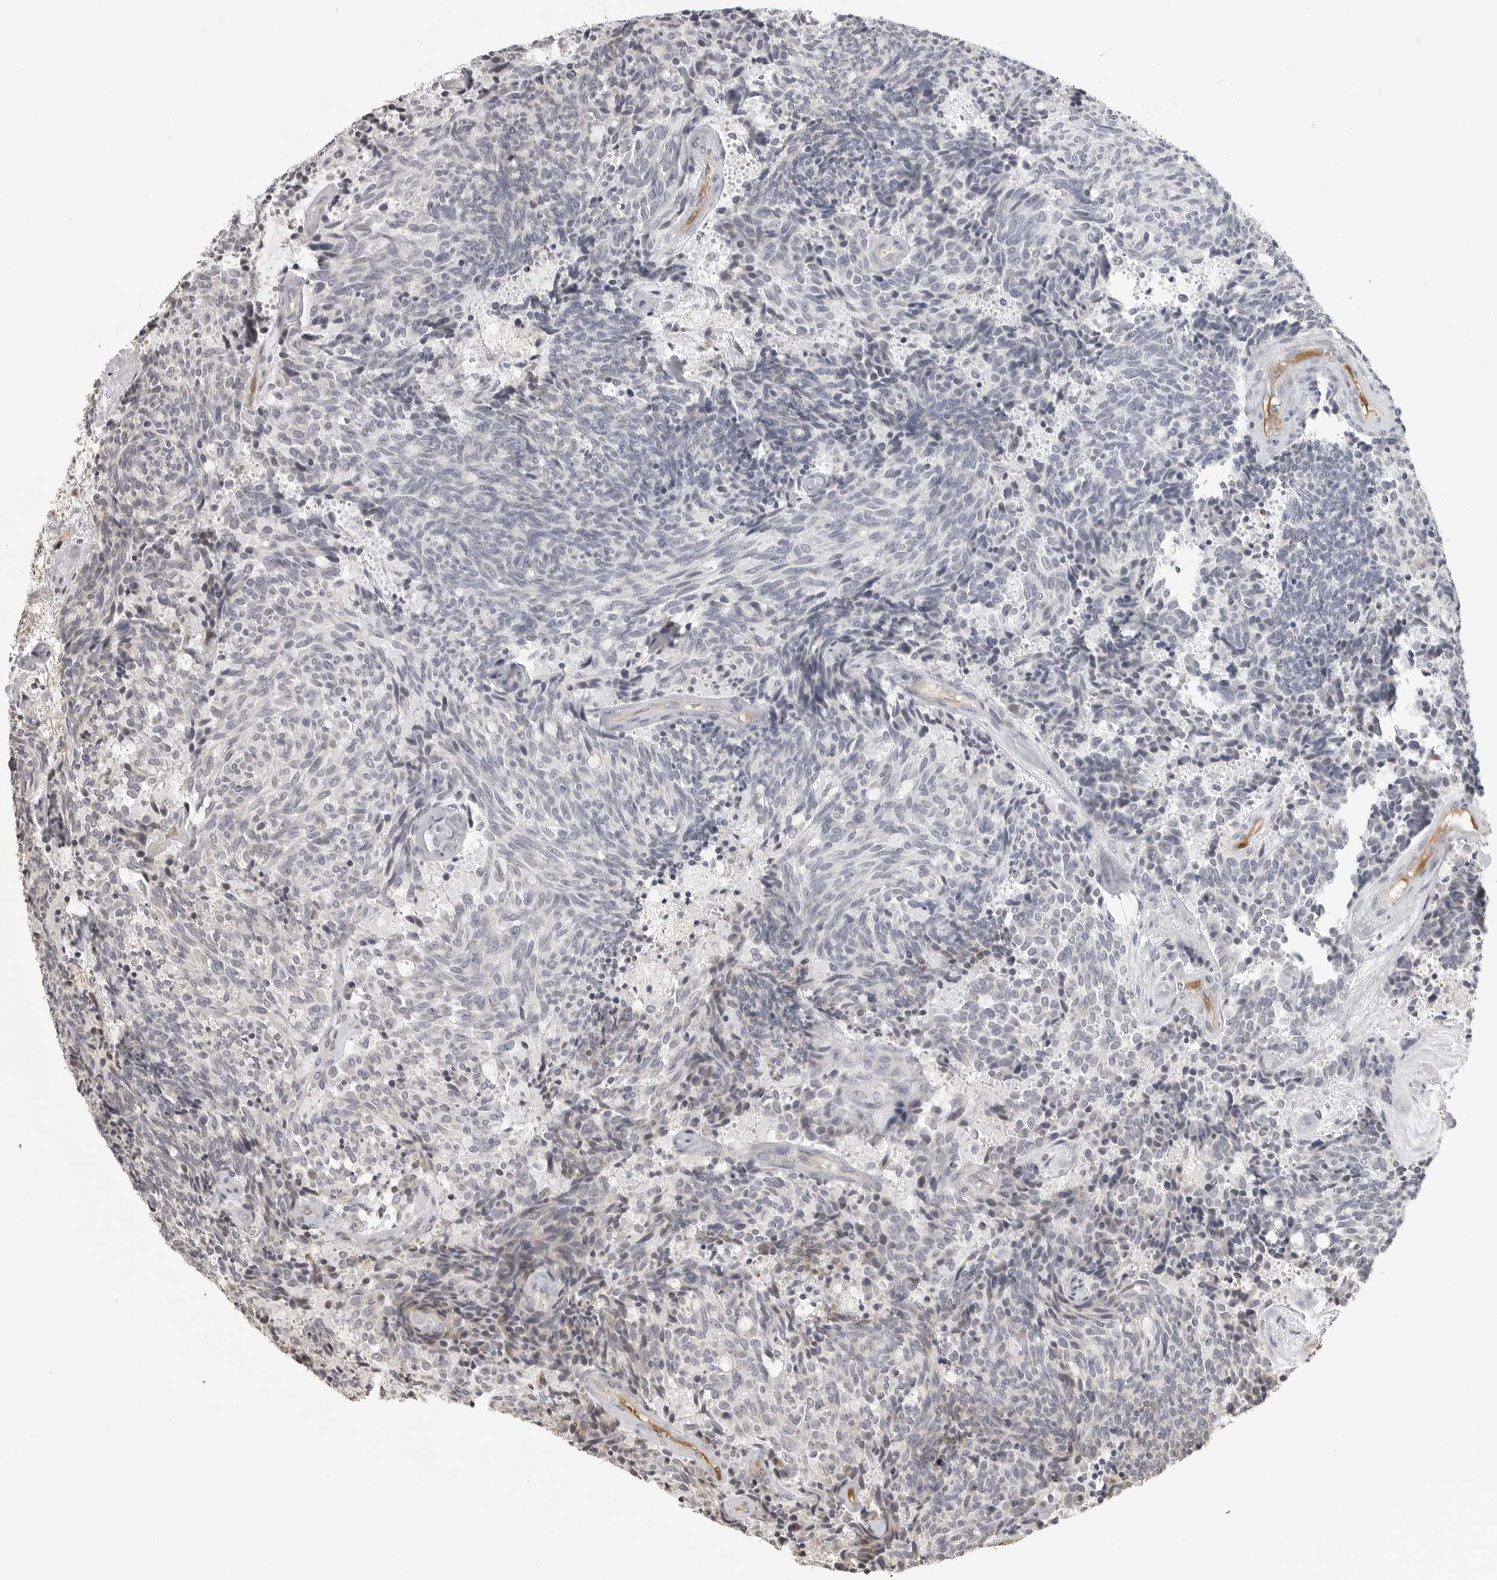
{"staining": {"intensity": "negative", "quantity": "none", "location": "none"}, "tissue": "carcinoid", "cell_type": "Tumor cells", "image_type": "cancer", "snomed": [{"axis": "morphology", "description": "Carcinoid, malignant, NOS"}, {"axis": "topography", "description": "Pancreas"}], "caption": "An image of human malignant carcinoid is negative for staining in tumor cells. Nuclei are stained in blue.", "gene": "IDO1", "patient": {"sex": "female", "age": 54}}